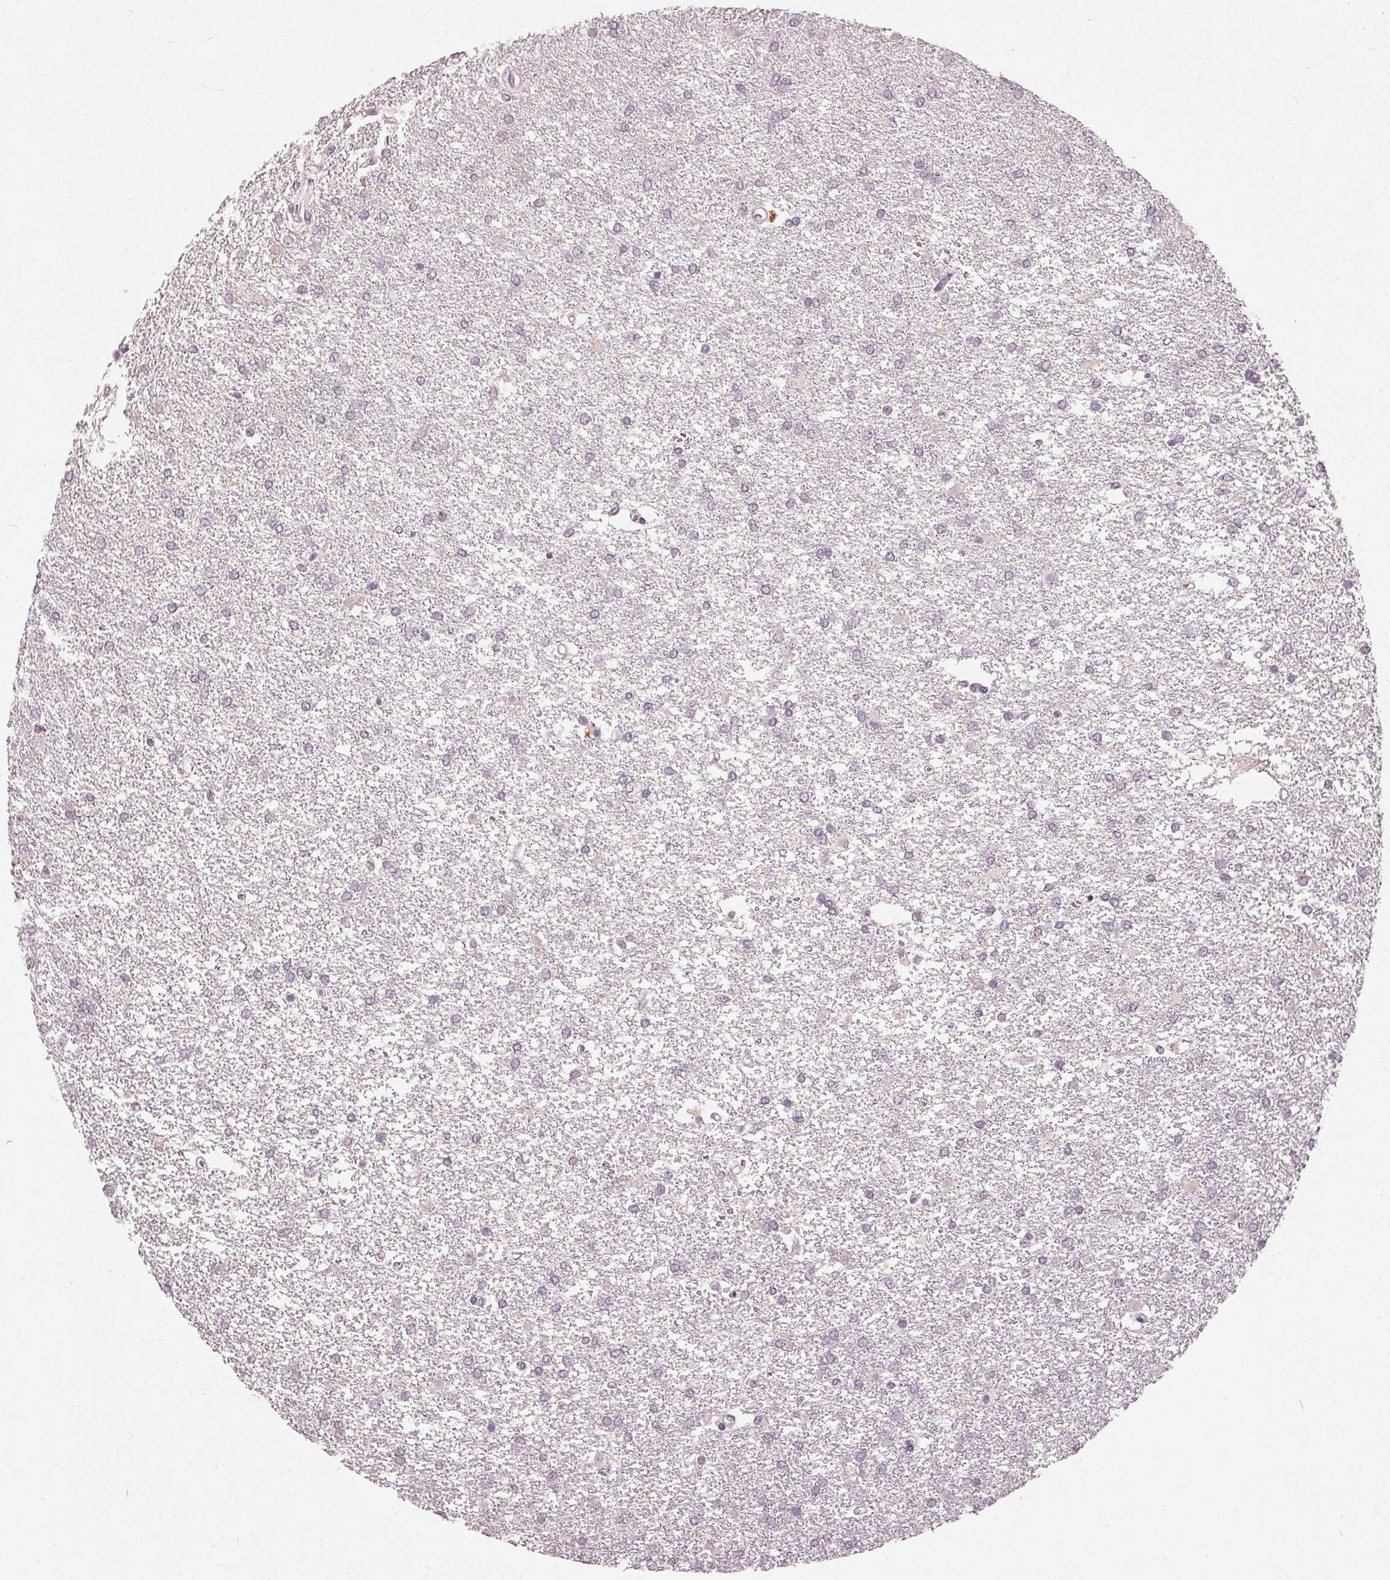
{"staining": {"intensity": "negative", "quantity": "none", "location": "none"}, "tissue": "glioma", "cell_type": "Tumor cells", "image_type": "cancer", "snomed": [{"axis": "morphology", "description": "Glioma, malignant, High grade"}, {"axis": "topography", "description": "Brain"}], "caption": "The immunohistochemistry micrograph has no significant staining in tumor cells of high-grade glioma (malignant) tissue.", "gene": "TRIM60", "patient": {"sex": "female", "age": 61}}